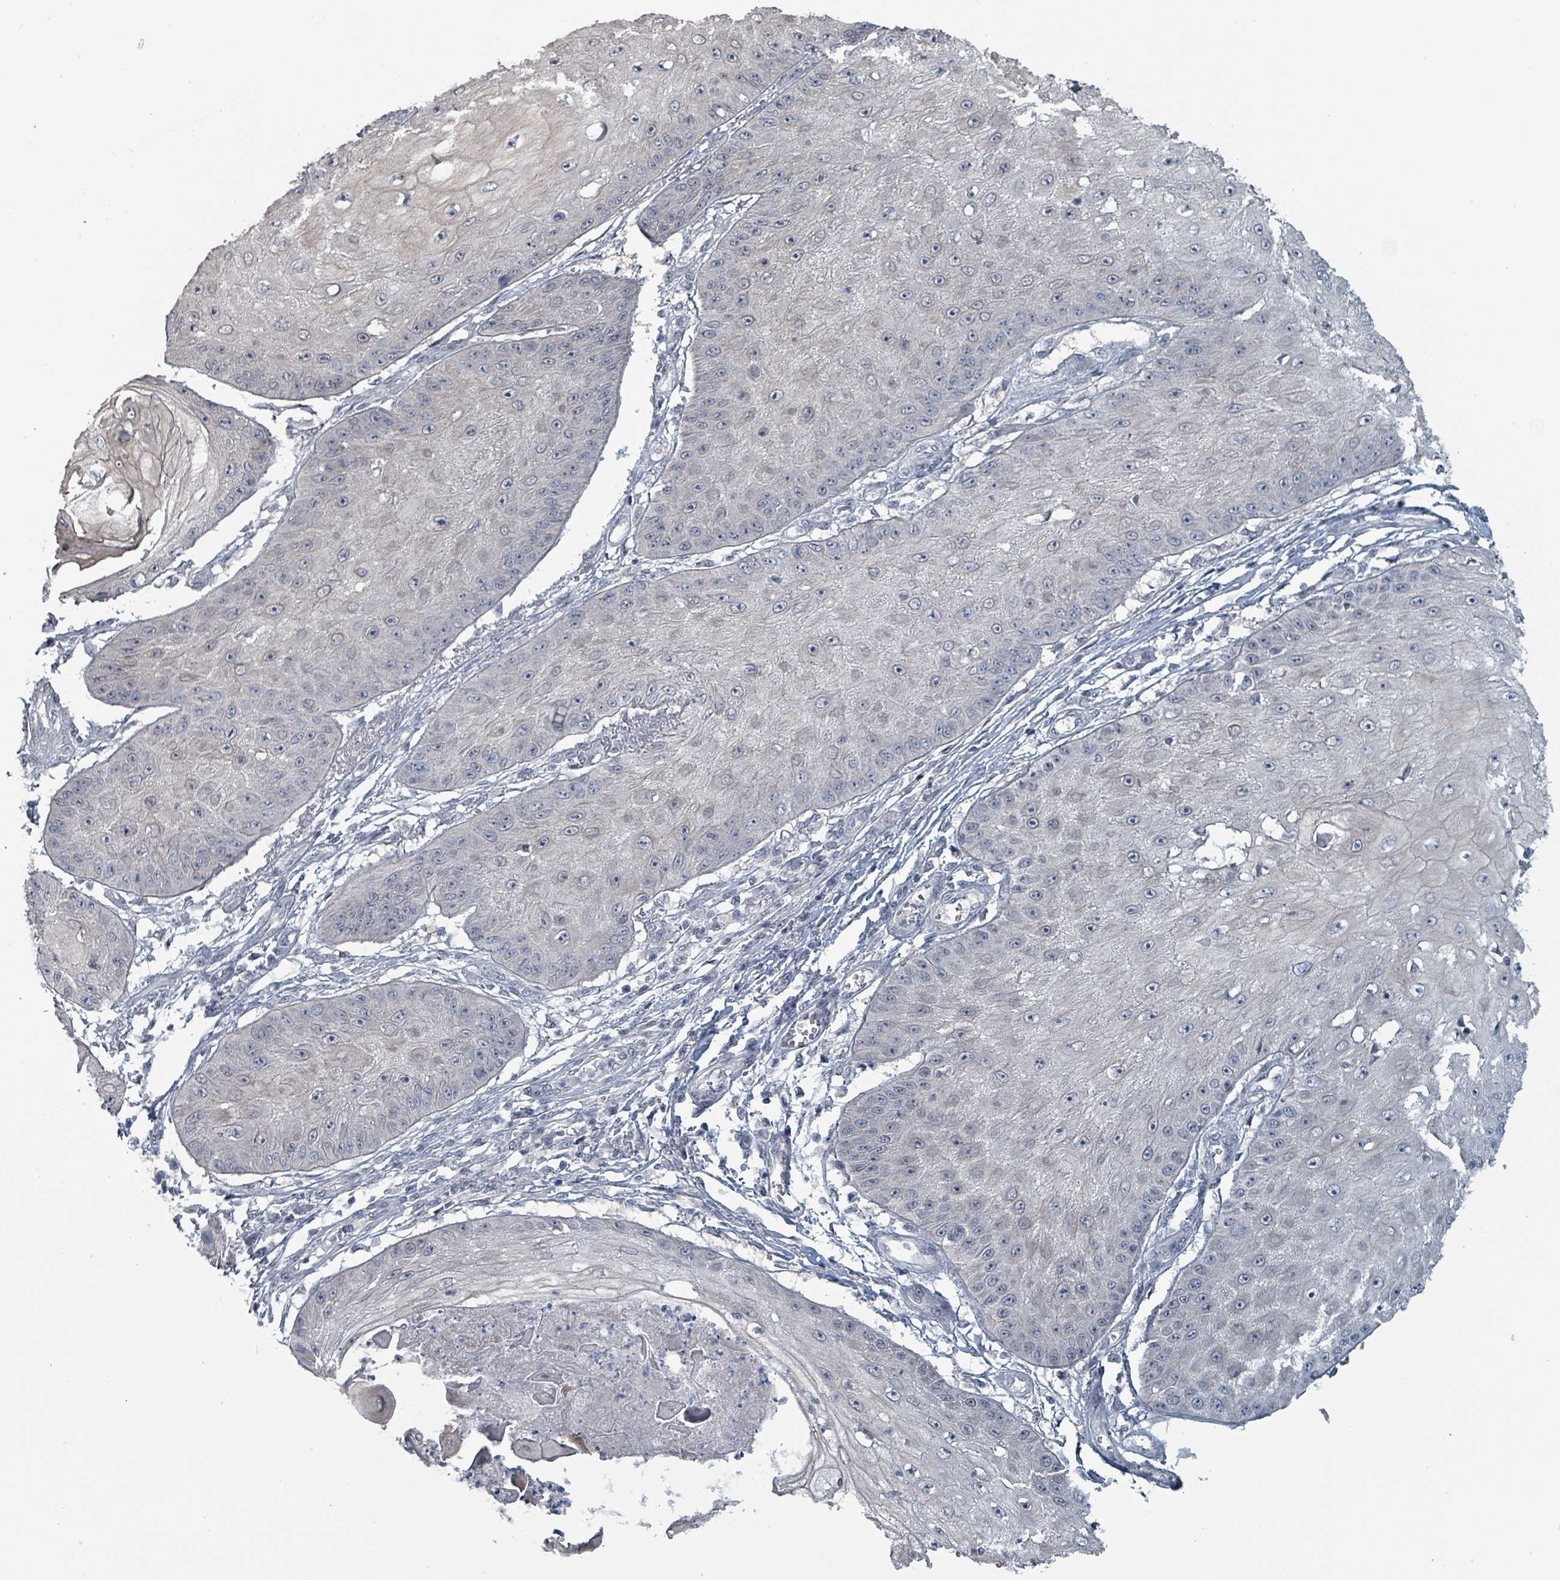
{"staining": {"intensity": "negative", "quantity": "none", "location": "none"}, "tissue": "skin cancer", "cell_type": "Tumor cells", "image_type": "cancer", "snomed": [{"axis": "morphology", "description": "Squamous cell carcinoma, NOS"}, {"axis": "topography", "description": "Skin"}], "caption": "There is no significant expression in tumor cells of skin cancer (squamous cell carcinoma).", "gene": "BIVM", "patient": {"sex": "male", "age": 70}}